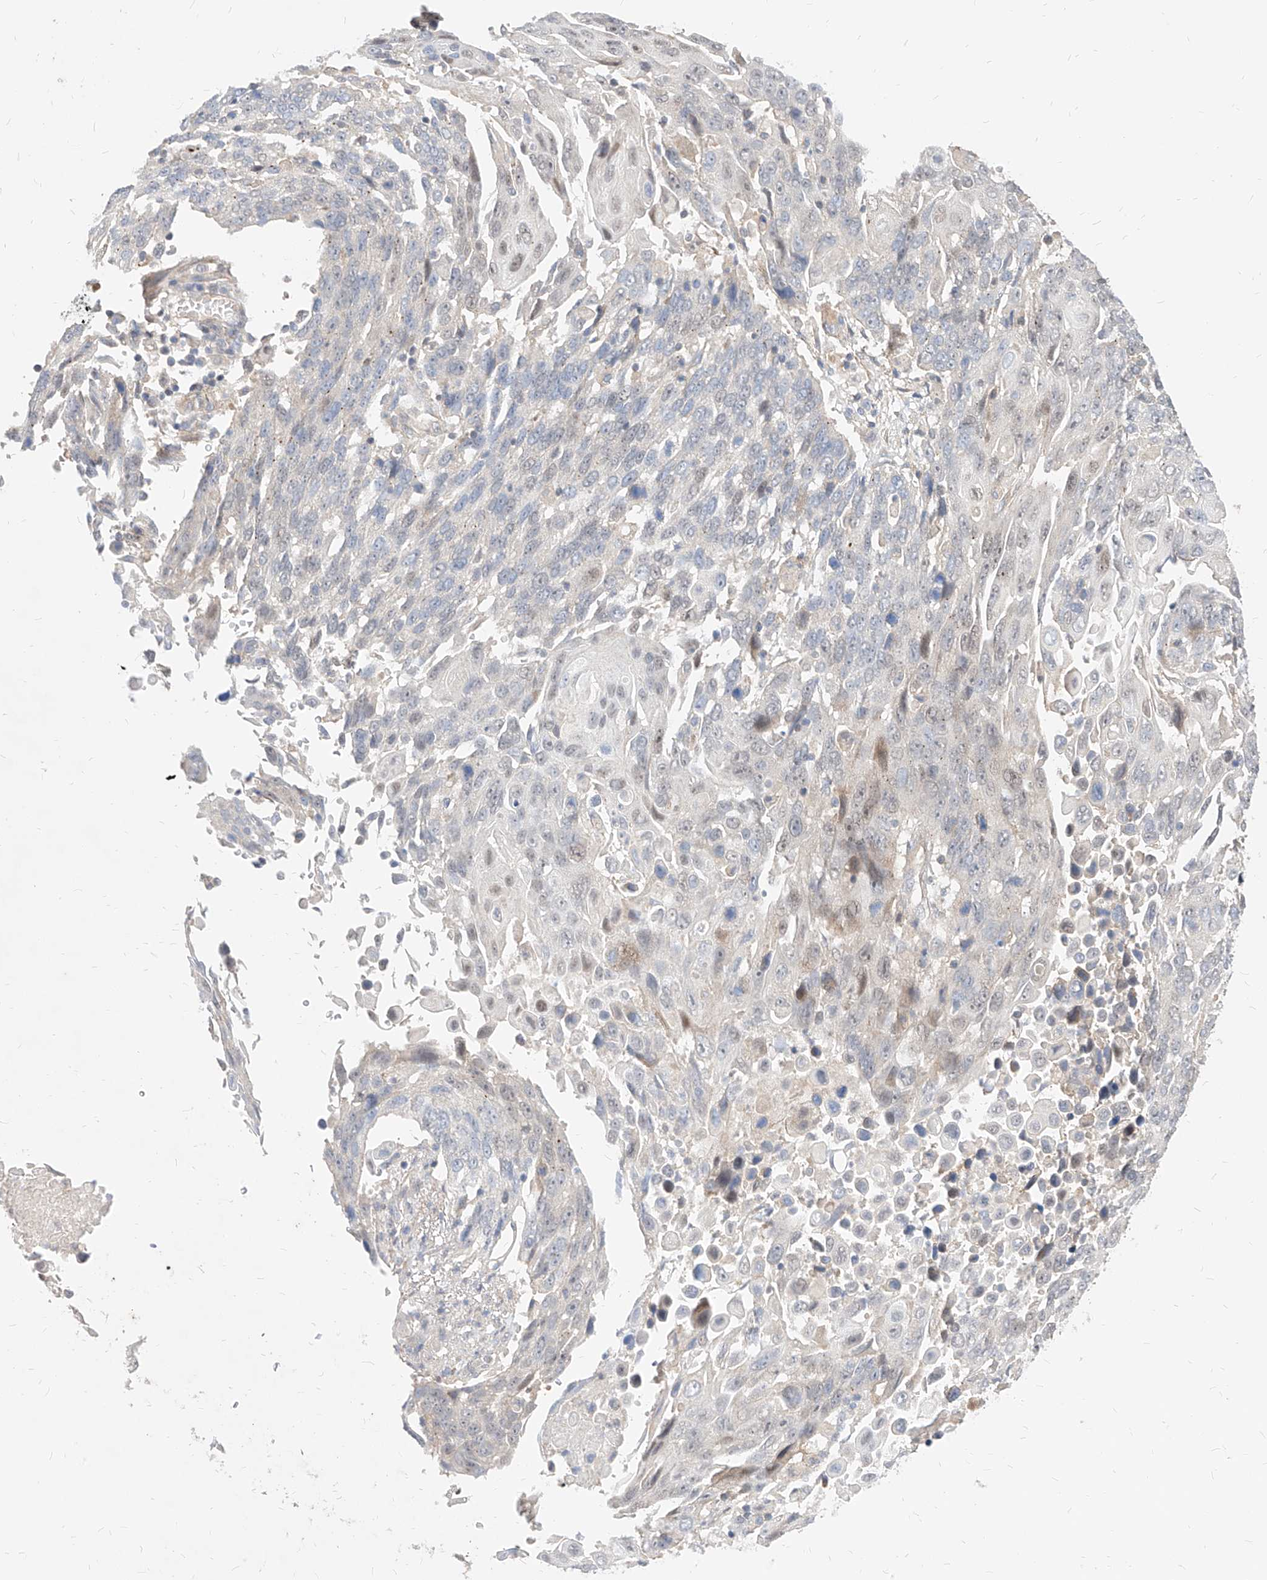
{"staining": {"intensity": "negative", "quantity": "none", "location": "none"}, "tissue": "lung cancer", "cell_type": "Tumor cells", "image_type": "cancer", "snomed": [{"axis": "morphology", "description": "Squamous cell carcinoma, NOS"}, {"axis": "topography", "description": "Lung"}], "caption": "A histopathology image of lung squamous cell carcinoma stained for a protein exhibits no brown staining in tumor cells. (IHC, brightfield microscopy, high magnification).", "gene": "TSNAX", "patient": {"sex": "male", "age": 66}}